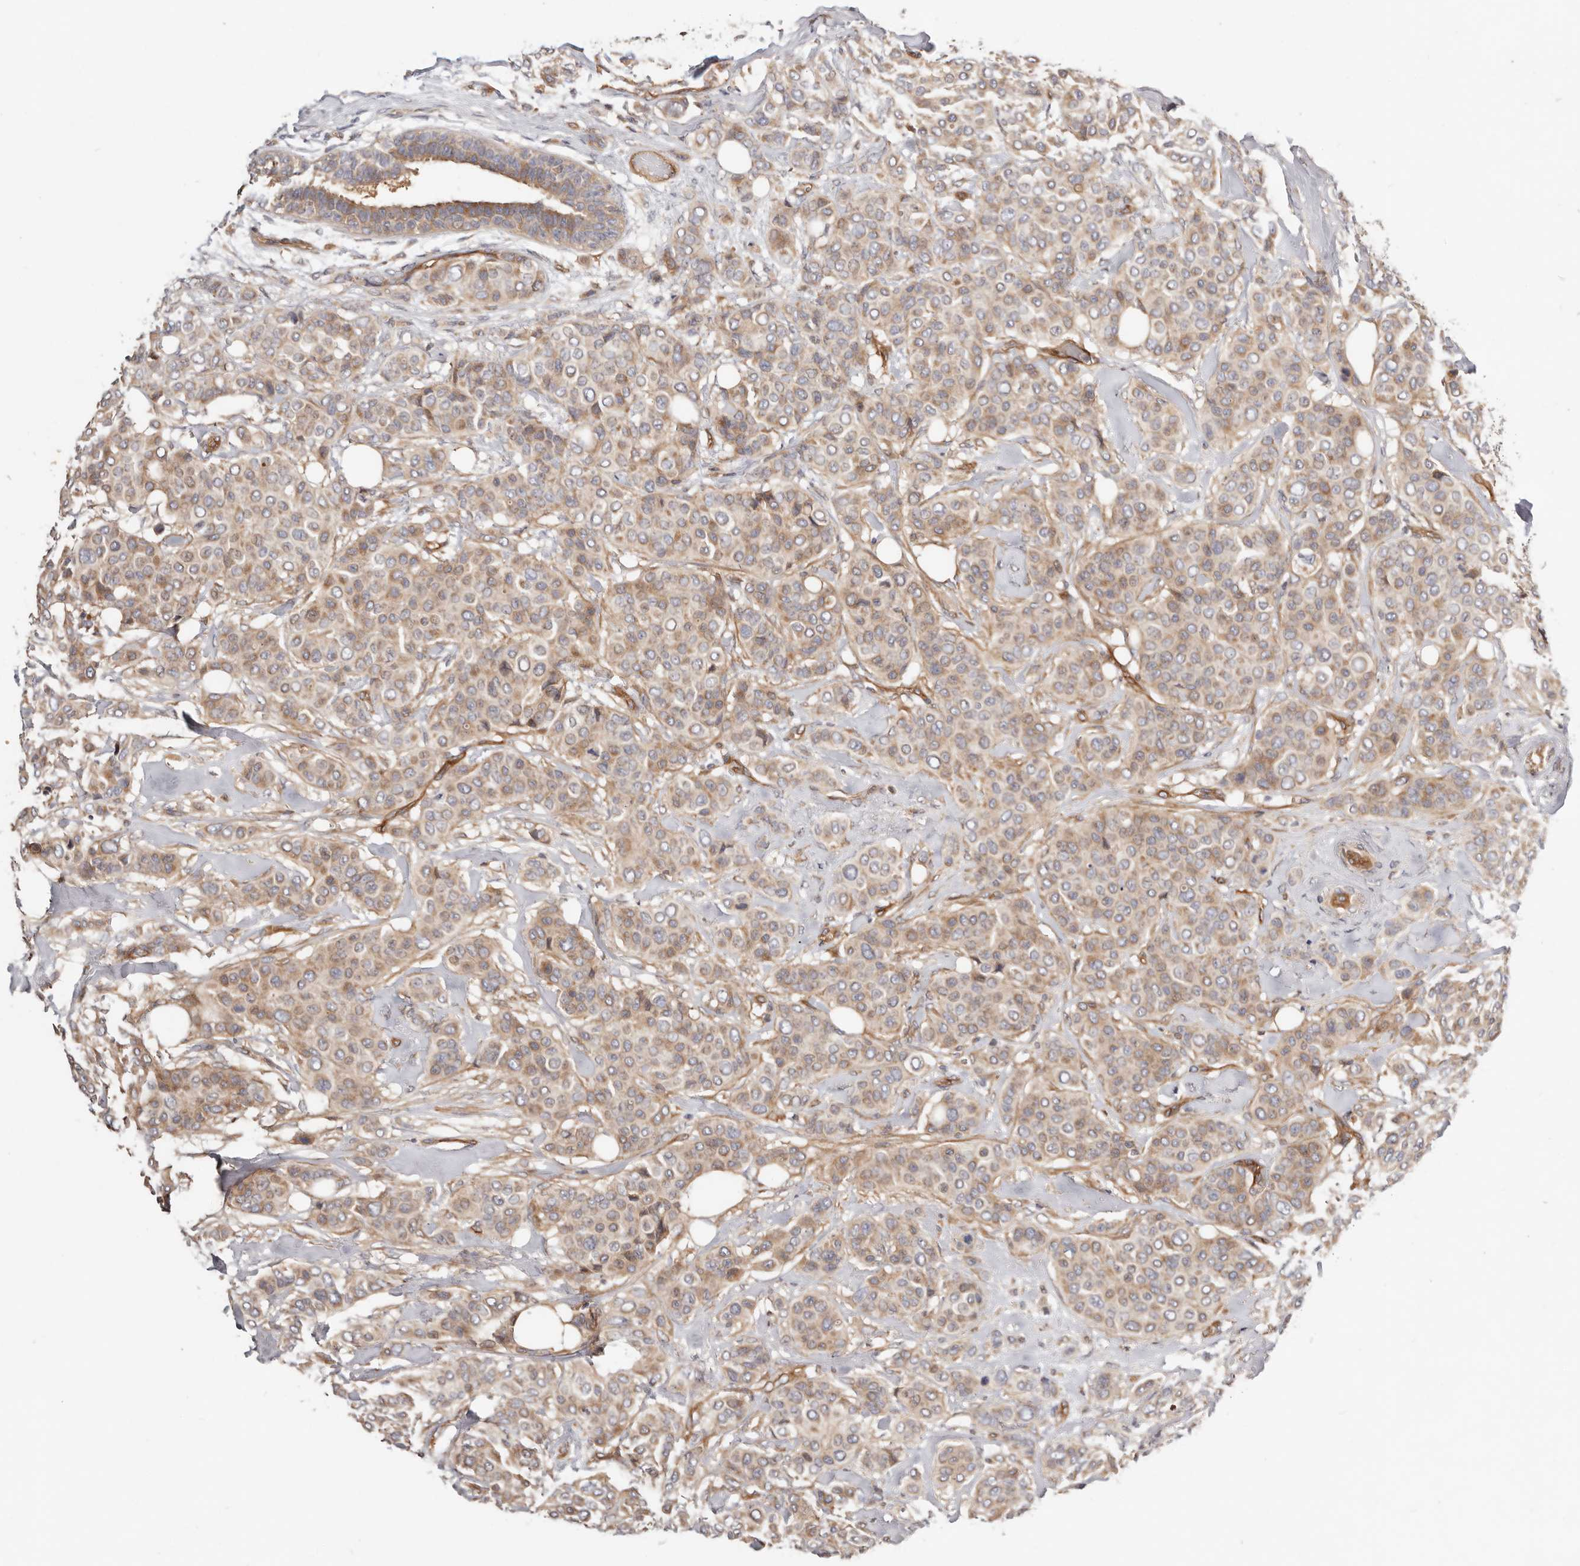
{"staining": {"intensity": "moderate", "quantity": ">75%", "location": "cytoplasmic/membranous"}, "tissue": "breast cancer", "cell_type": "Tumor cells", "image_type": "cancer", "snomed": [{"axis": "morphology", "description": "Lobular carcinoma"}, {"axis": "topography", "description": "Breast"}], "caption": "Immunohistochemical staining of breast cancer exhibits medium levels of moderate cytoplasmic/membranous protein staining in approximately >75% of tumor cells. The protein of interest is shown in brown color, while the nuclei are stained blue.", "gene": "MACF1", "patient": {"sex": "female", "age": 51}}